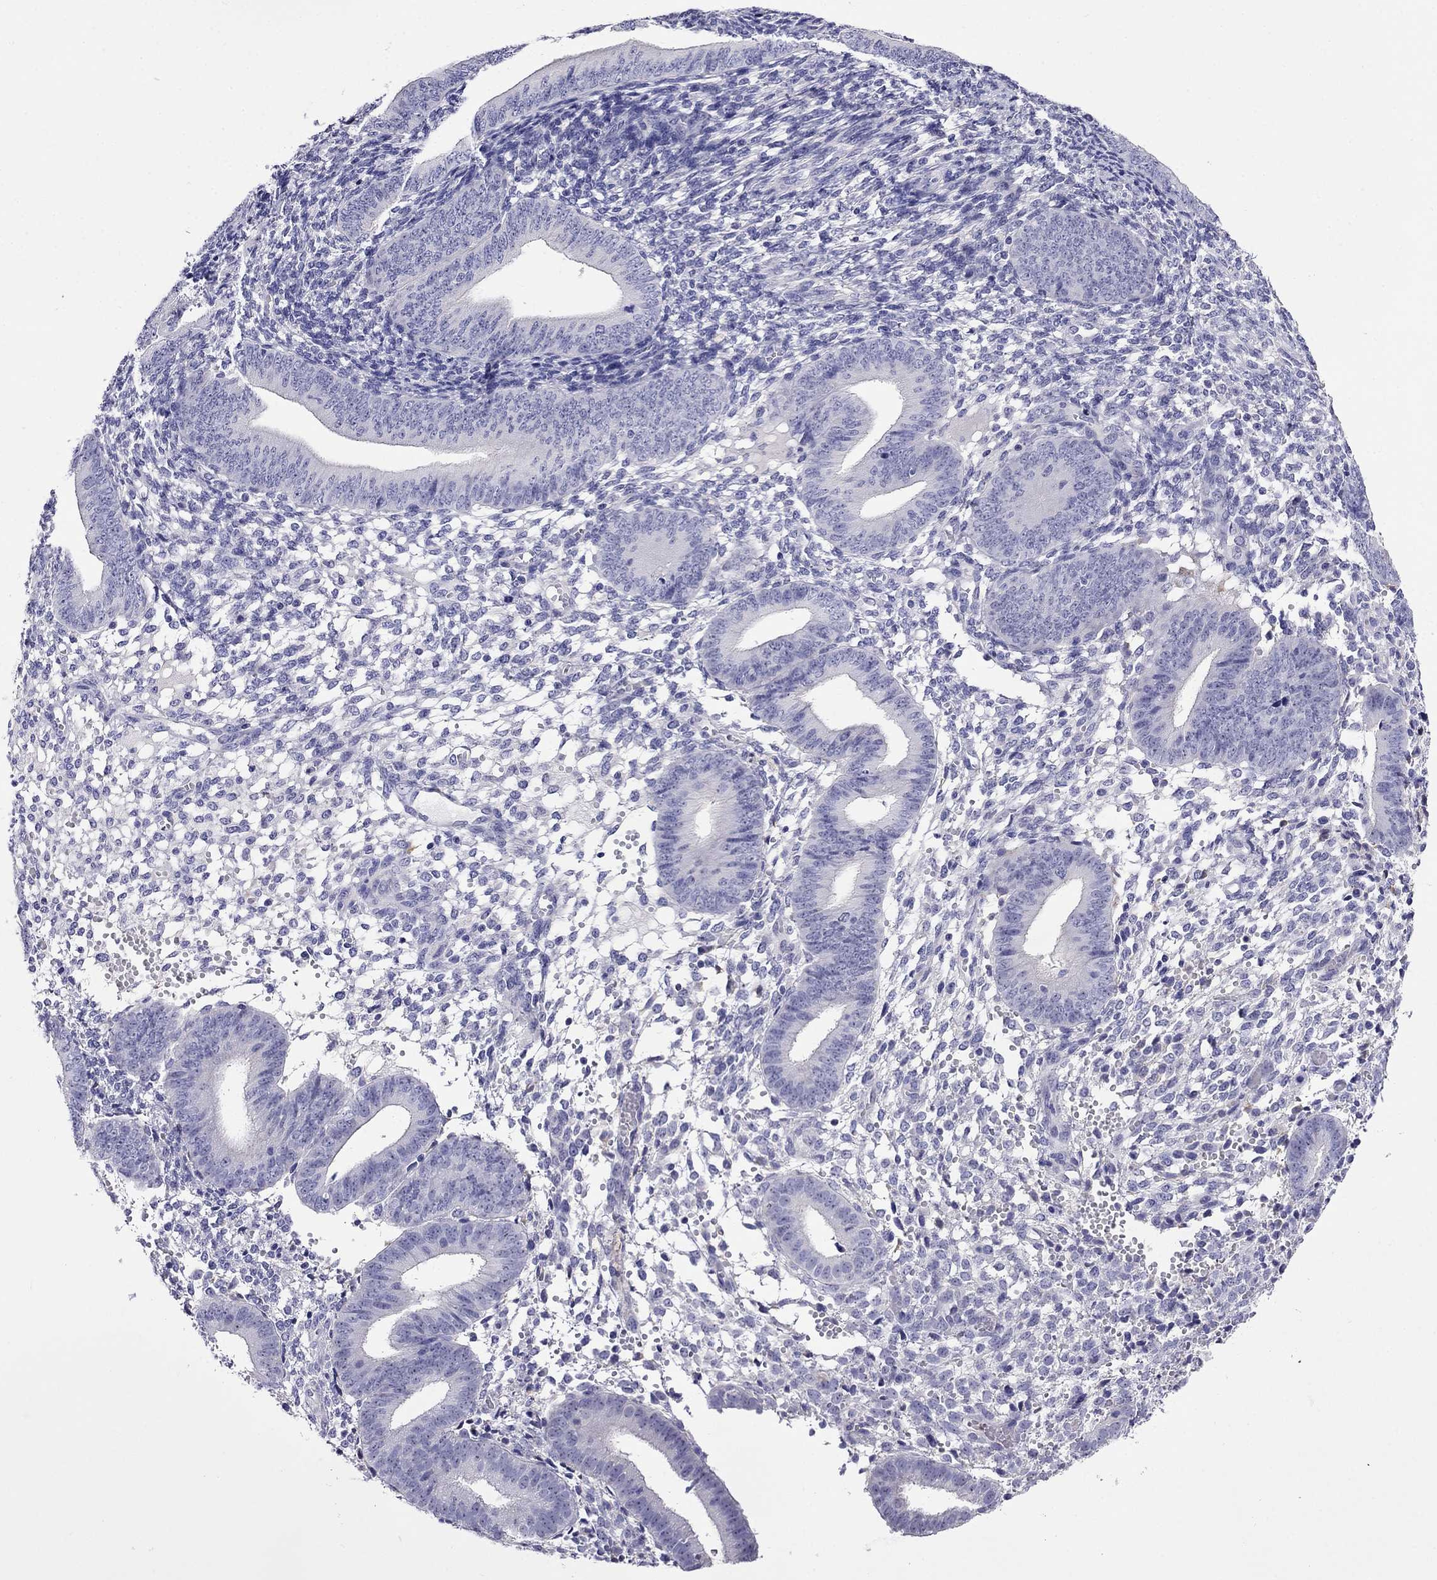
{"staining": {"intensity": "negative", "quantity": "none", "location": "none"}, "tissue": "endometrium", "cell_type": "Cells in endometrial stroma", "image_type": "normal", "snomed": [{"axis": "morphology", "description": "Normal tissue, NOS"}, {"axis": "topography", "description": "Endometrium"}], "caption": "A histopathology image of endometrium stained for a protein reveals no brown staining in cells in endometrial stroma.", "gene": "SCG2", "patient": {"sex": "female", "age": 39}}